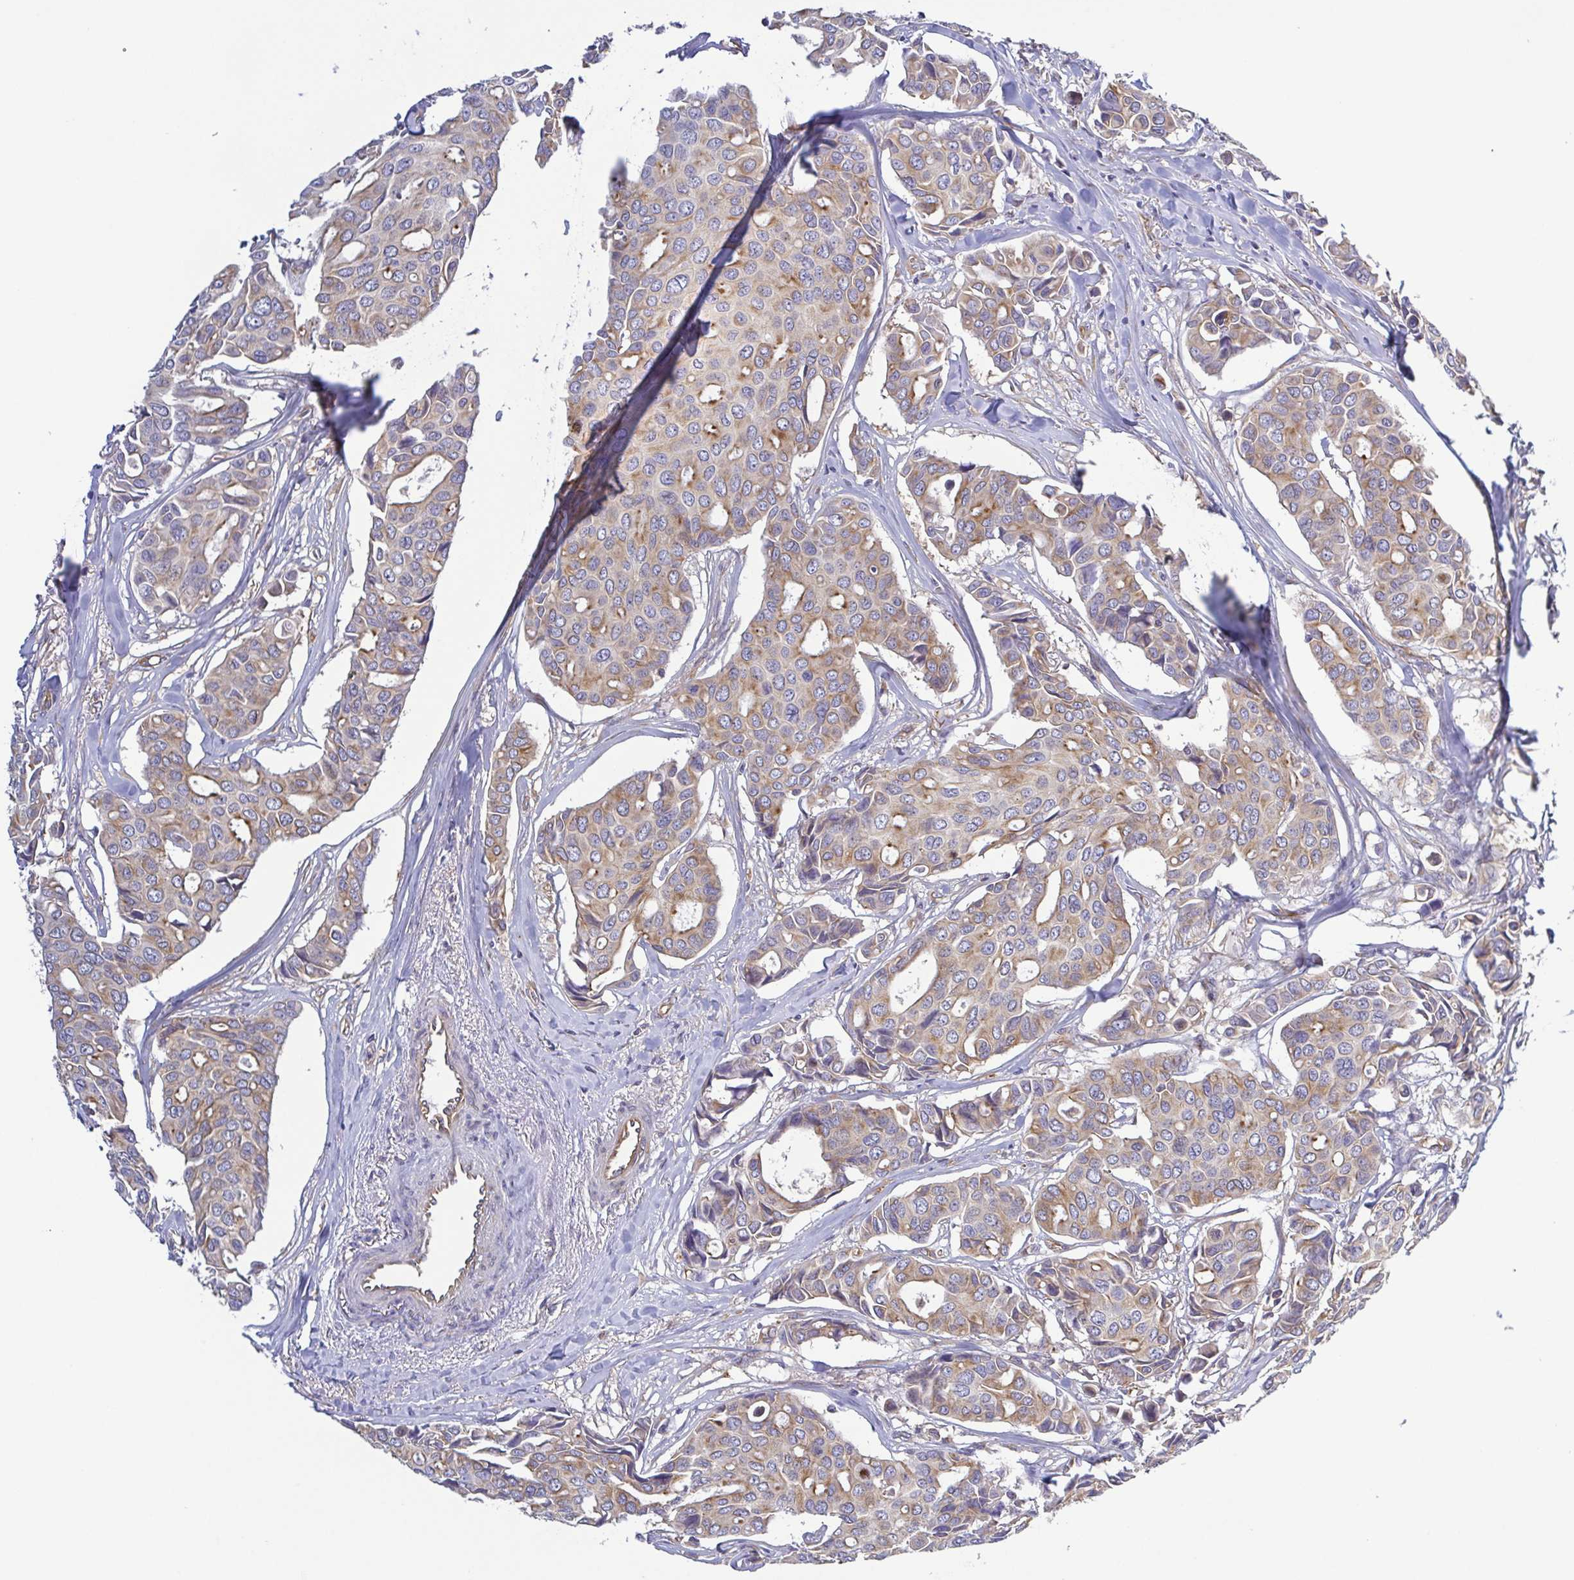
{"staining": {"intensity": "weak", "quantity": "25%-75%", "location": "cytoplasmic/membranous"}, "tissue": "breast cancer", "cell_type": "Tumor cells", "image_type": "cancer", "snomed": [{"axis": "morphology", "description": "Duct carcinoma"}, {"axis": "topography", "description": "Breast"}], "caption": "Immunohistochemical staining of human breast infiltrating ductal carcinoma reveals low levels of weak cytoplasmic/membranous expression in about 25%-75% of tumor cells.", "gene": "KIF5B", "patient": {"sex": "female", "age": 54}}